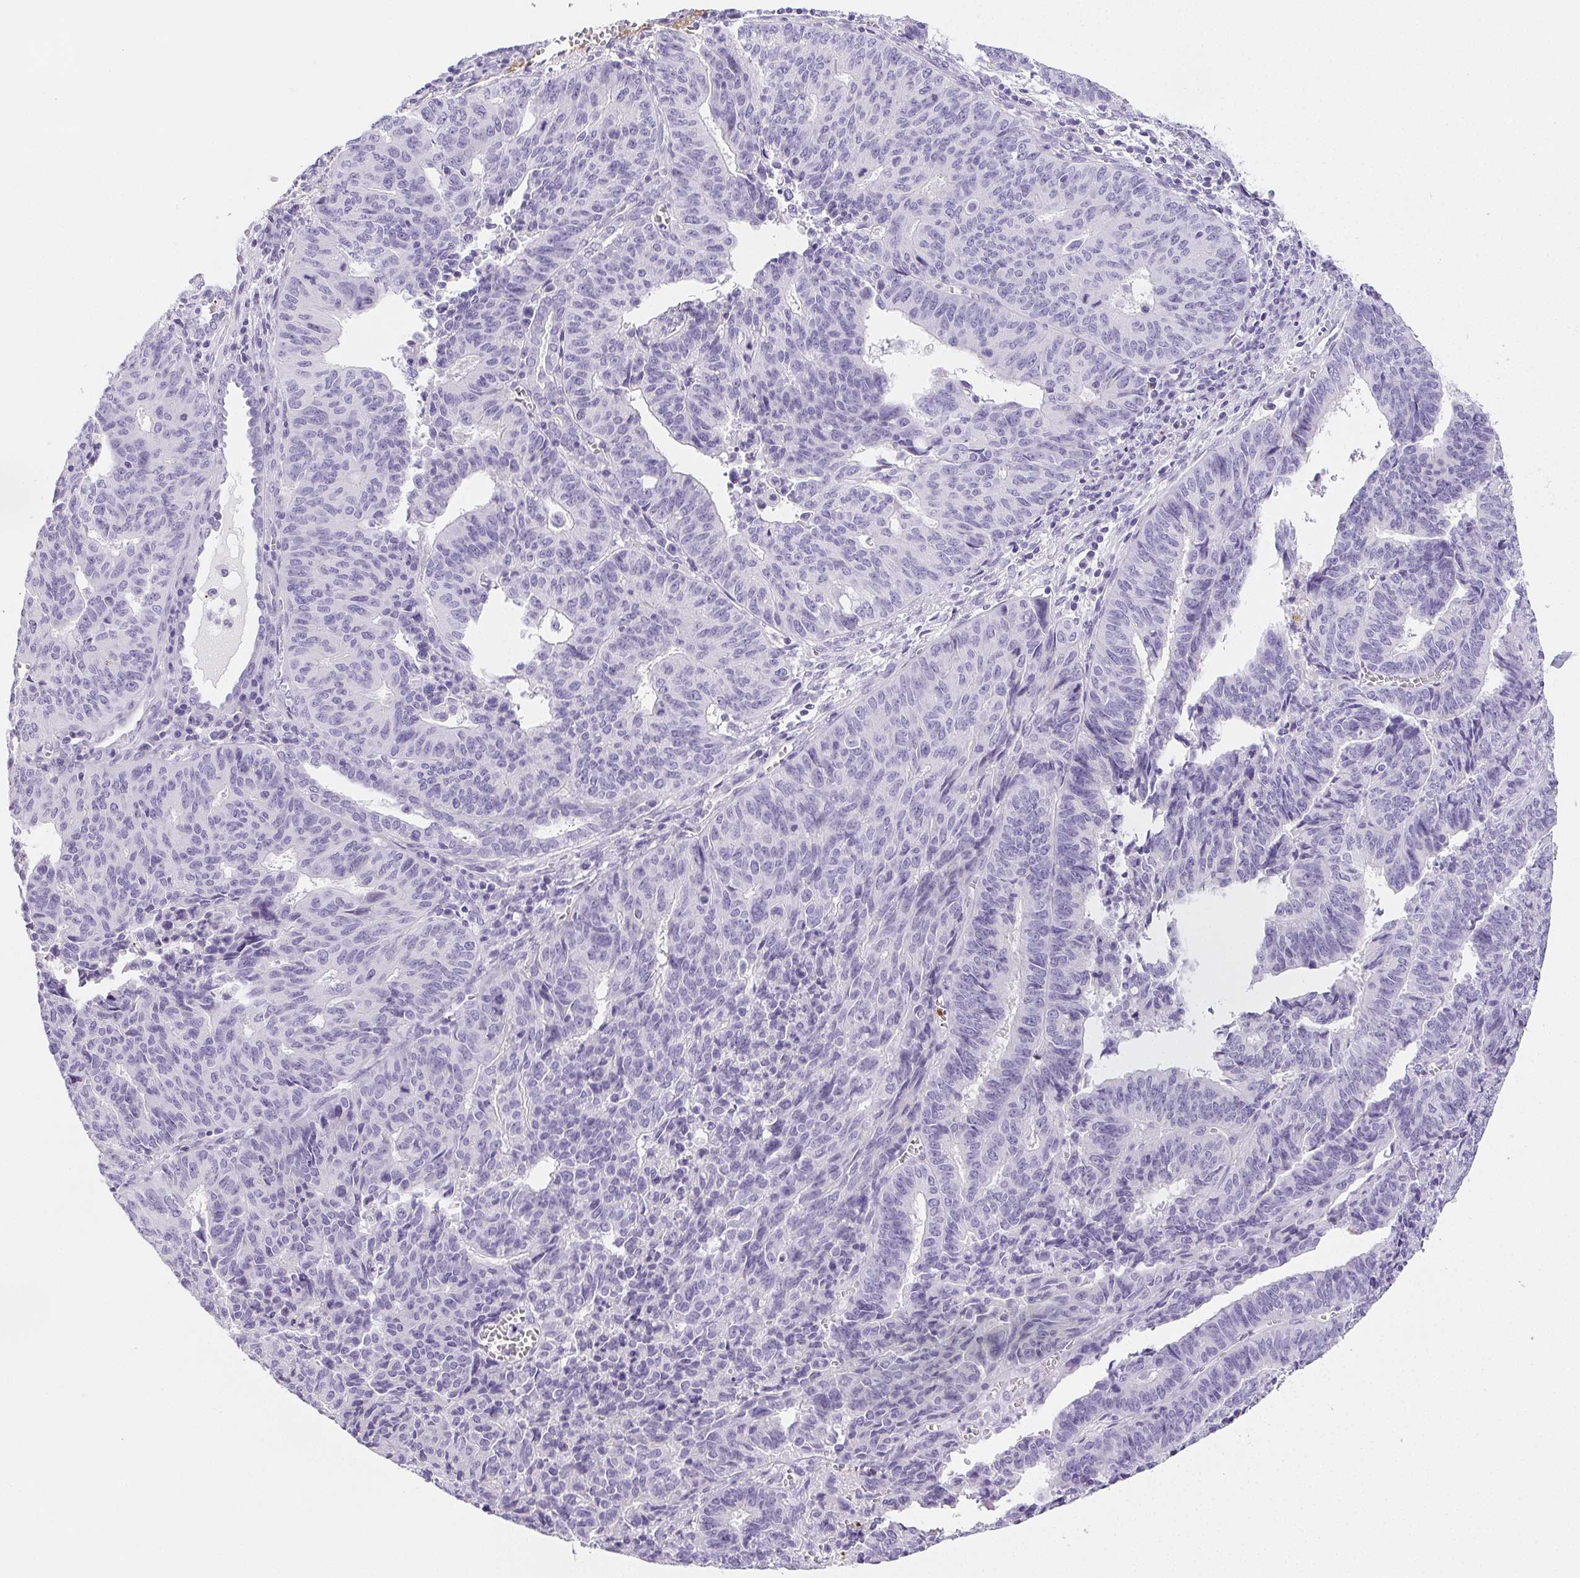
{"staining": {"intensity": "negative", "quantity": "none", "location": "none"}, "tissue": "endometrial cancer", "cell_type": "Tumor cells", "image_type": "cancer", "snomed": [{"axis": "morphology", "description": "Adenocarcinoma, NOS"}, {"axis": "topography", "description": "Endometrium"}], "caption": "High magnification brightfield microscopy of endometrial cancer (adenocarcinoma) stained with DAB (brown) and counterstained with hematoxylin (blue): tumor cells show no significant expression. (DAB IHC with hematoxylin counter stain).", "gene": "VTN", "patient": {"sex": "female", "age": 65}}